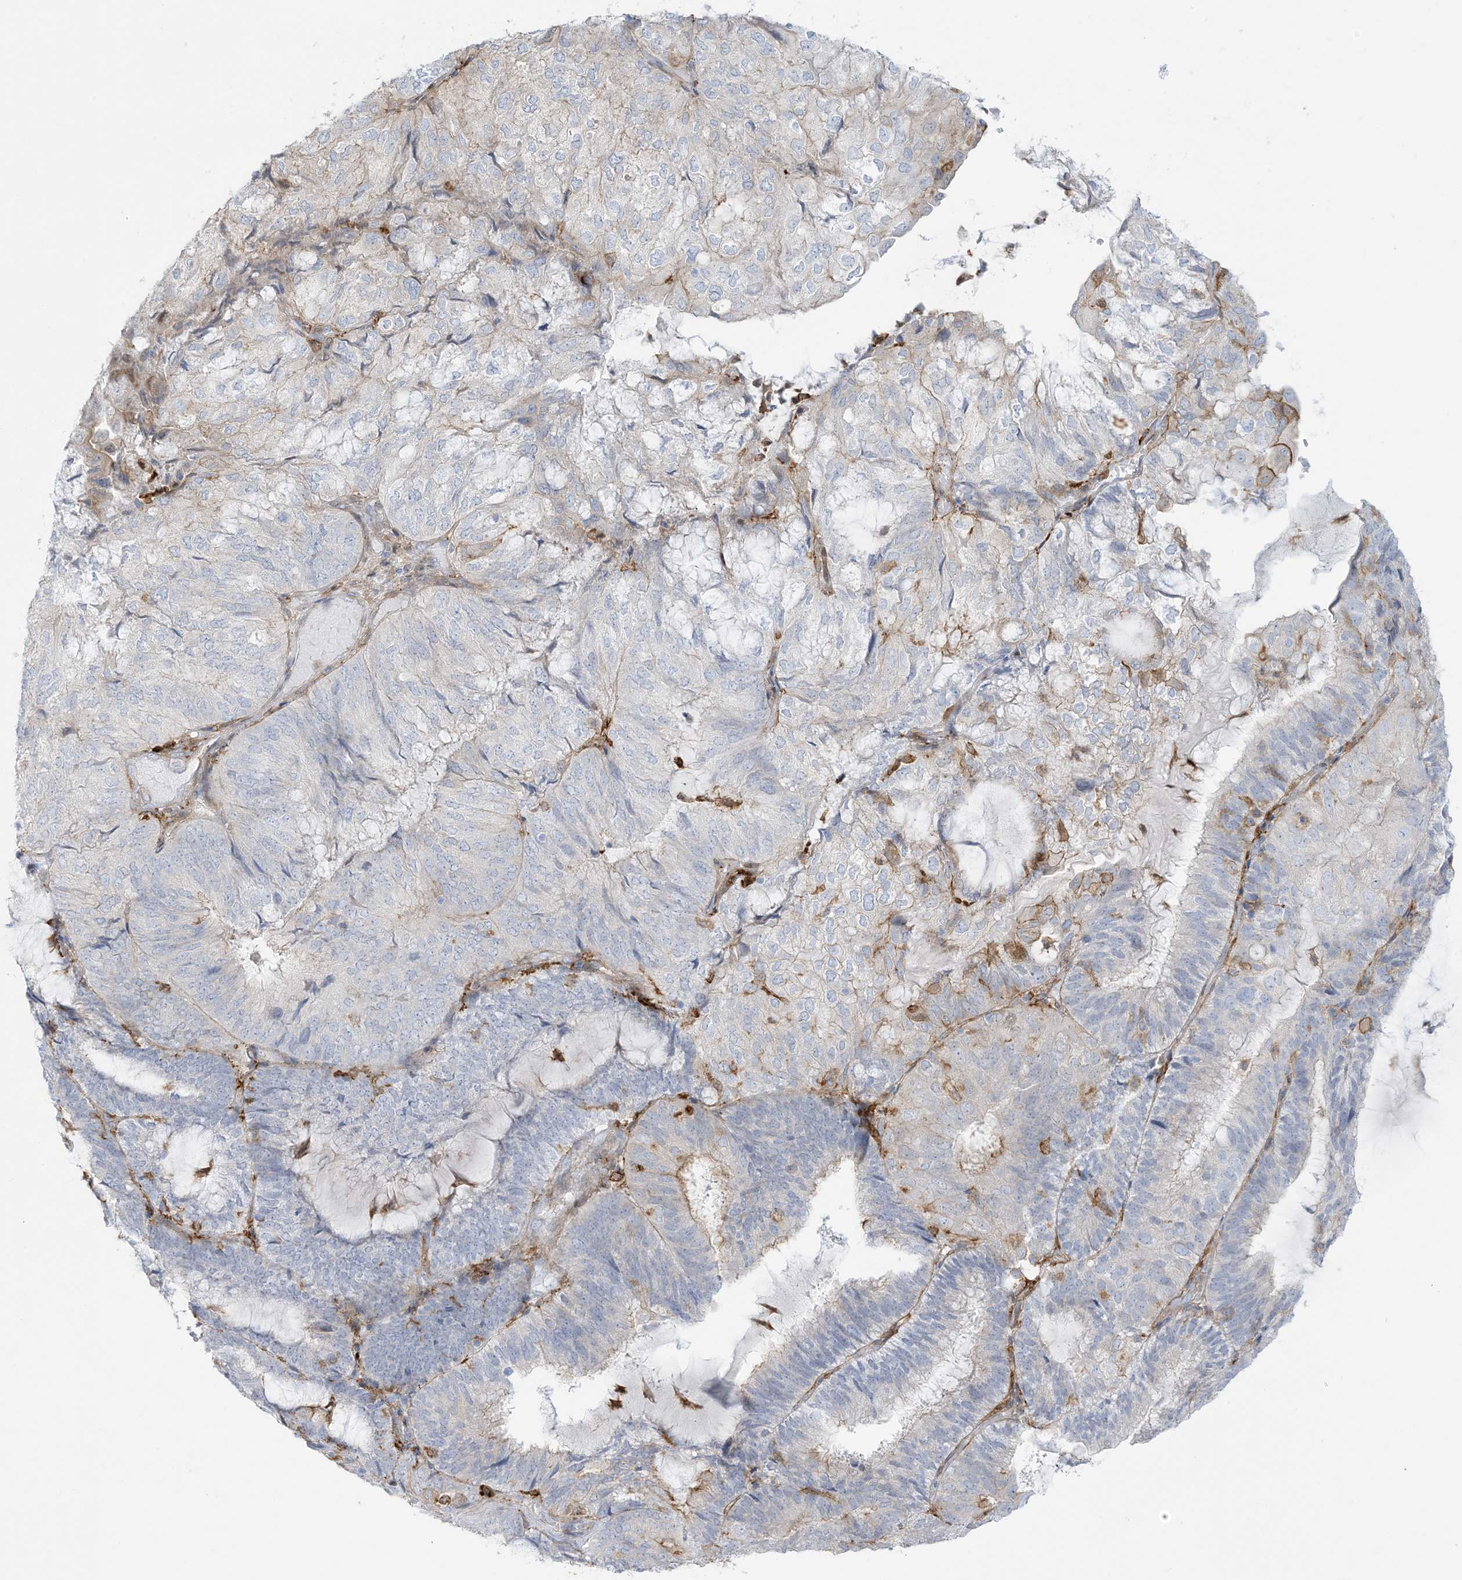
{"staining": {"intensity": "negative", "quantity": "none", "location": "none"}, "tissue": "endometrial cancer", "cell_type": "Tumor cells", "image_type": "cancer", "snomed": [{"axis": "morphology", "description": "Adenocarcinoma, NOS"}, {"axis": "topography", "description": "Endometrium"}], "caption": "Tumor cells show no significant protein expression in adenocarcinoma (endometrial).", "gene": "ICMT", "patient": {"sex": "female", "age": 81}}